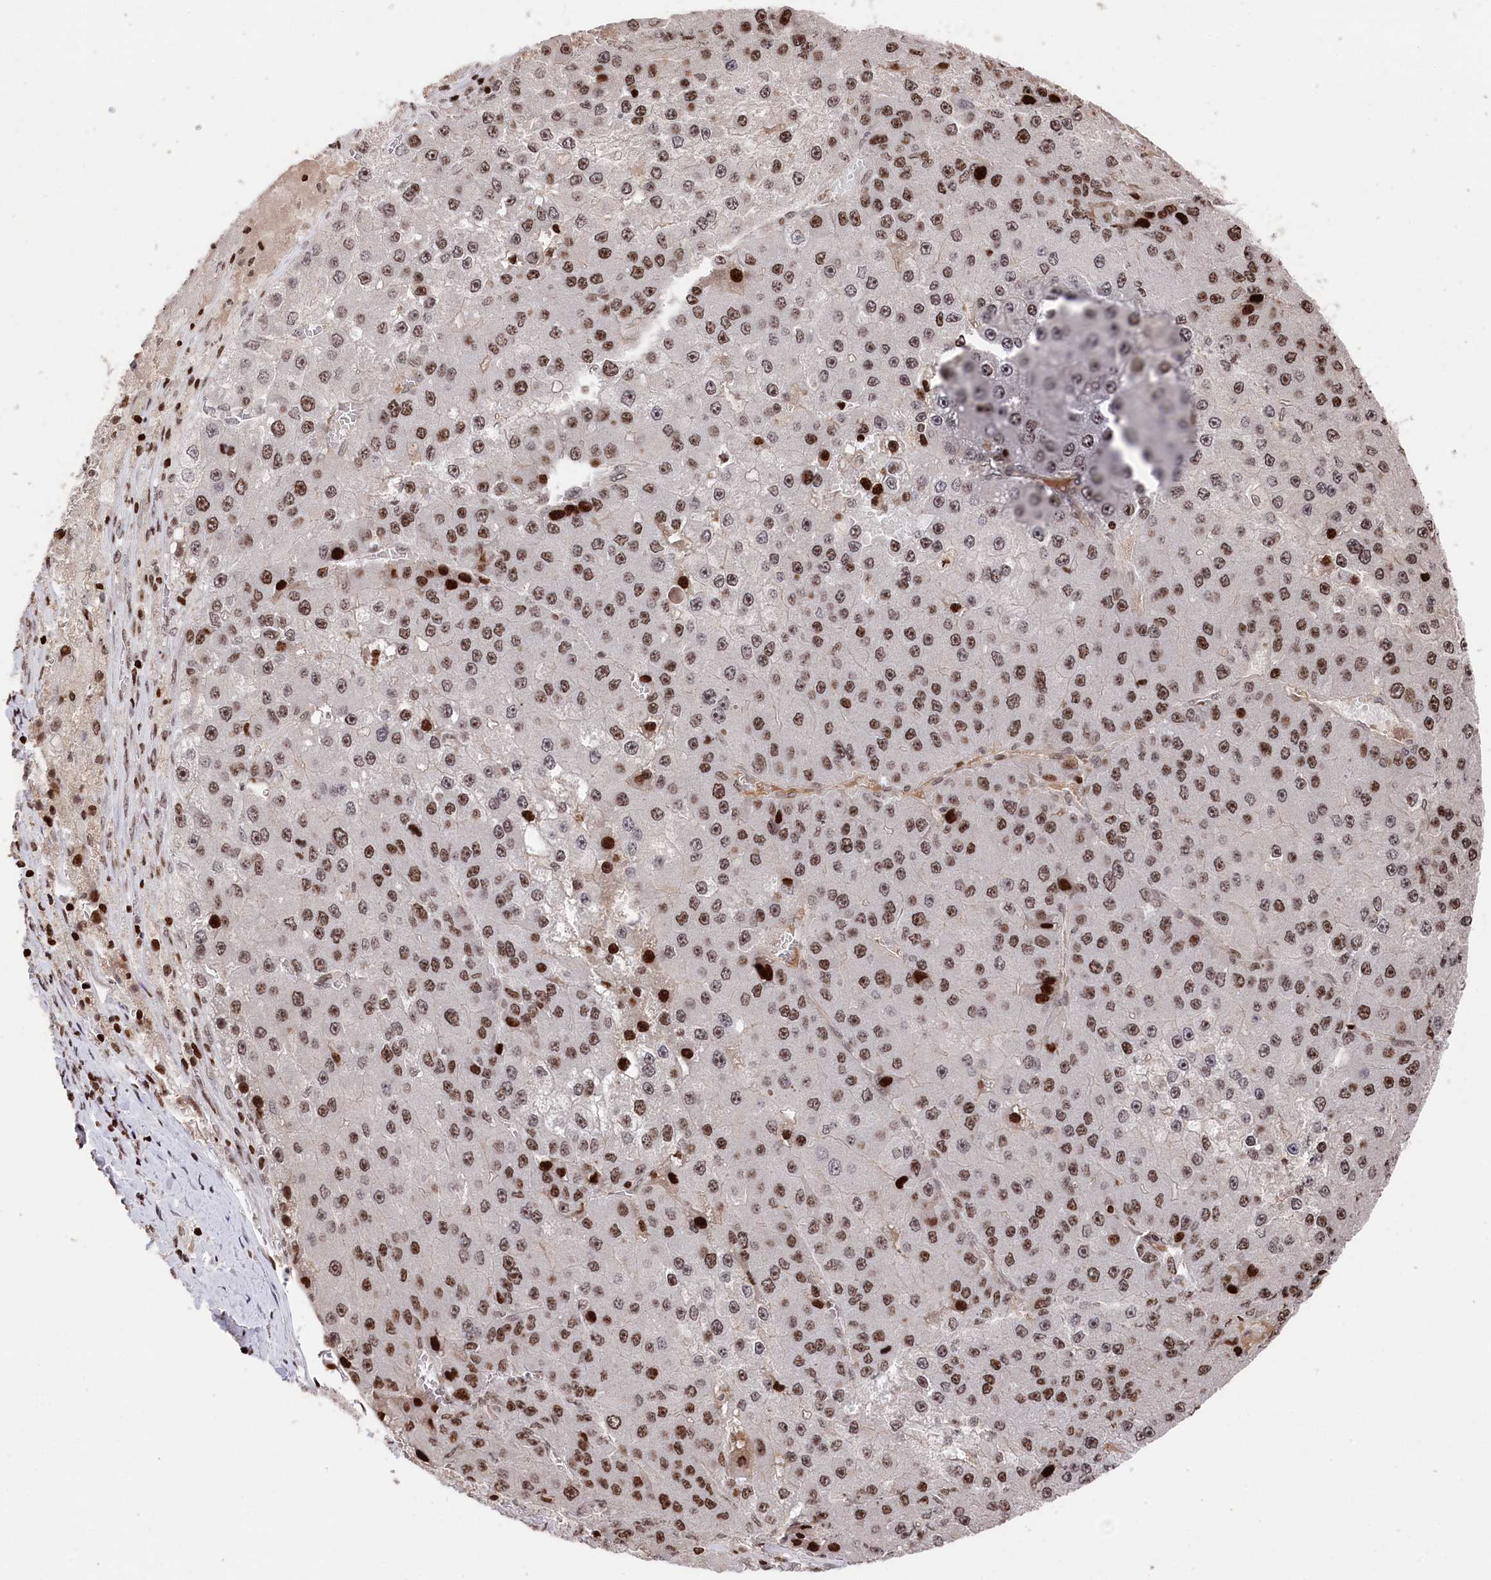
{"staining": {"intensity": "moderate", "quantity": ">75%", "location": "nuclear"}, "tissue": "liver cancer", "cell_type": "Tumor cells", "image_type": "cancer", "snomed": [{"axis": "morphology", "description": "Carcinoma, Hepatocellular, NOS"}, {"axis": "topography", "description": "Liver"}], "caption": "High-magnification brightfield microscopy of hepatocellular carcinoma (liver) stained with DAB (brown) and counterstained with hematoxylin (blue). tumor cells exhibit moderate nuclear staining is seen in about>75% of cells.", "gene": "MCF2L2", "patient": {"sex": "female", "age": 73}}